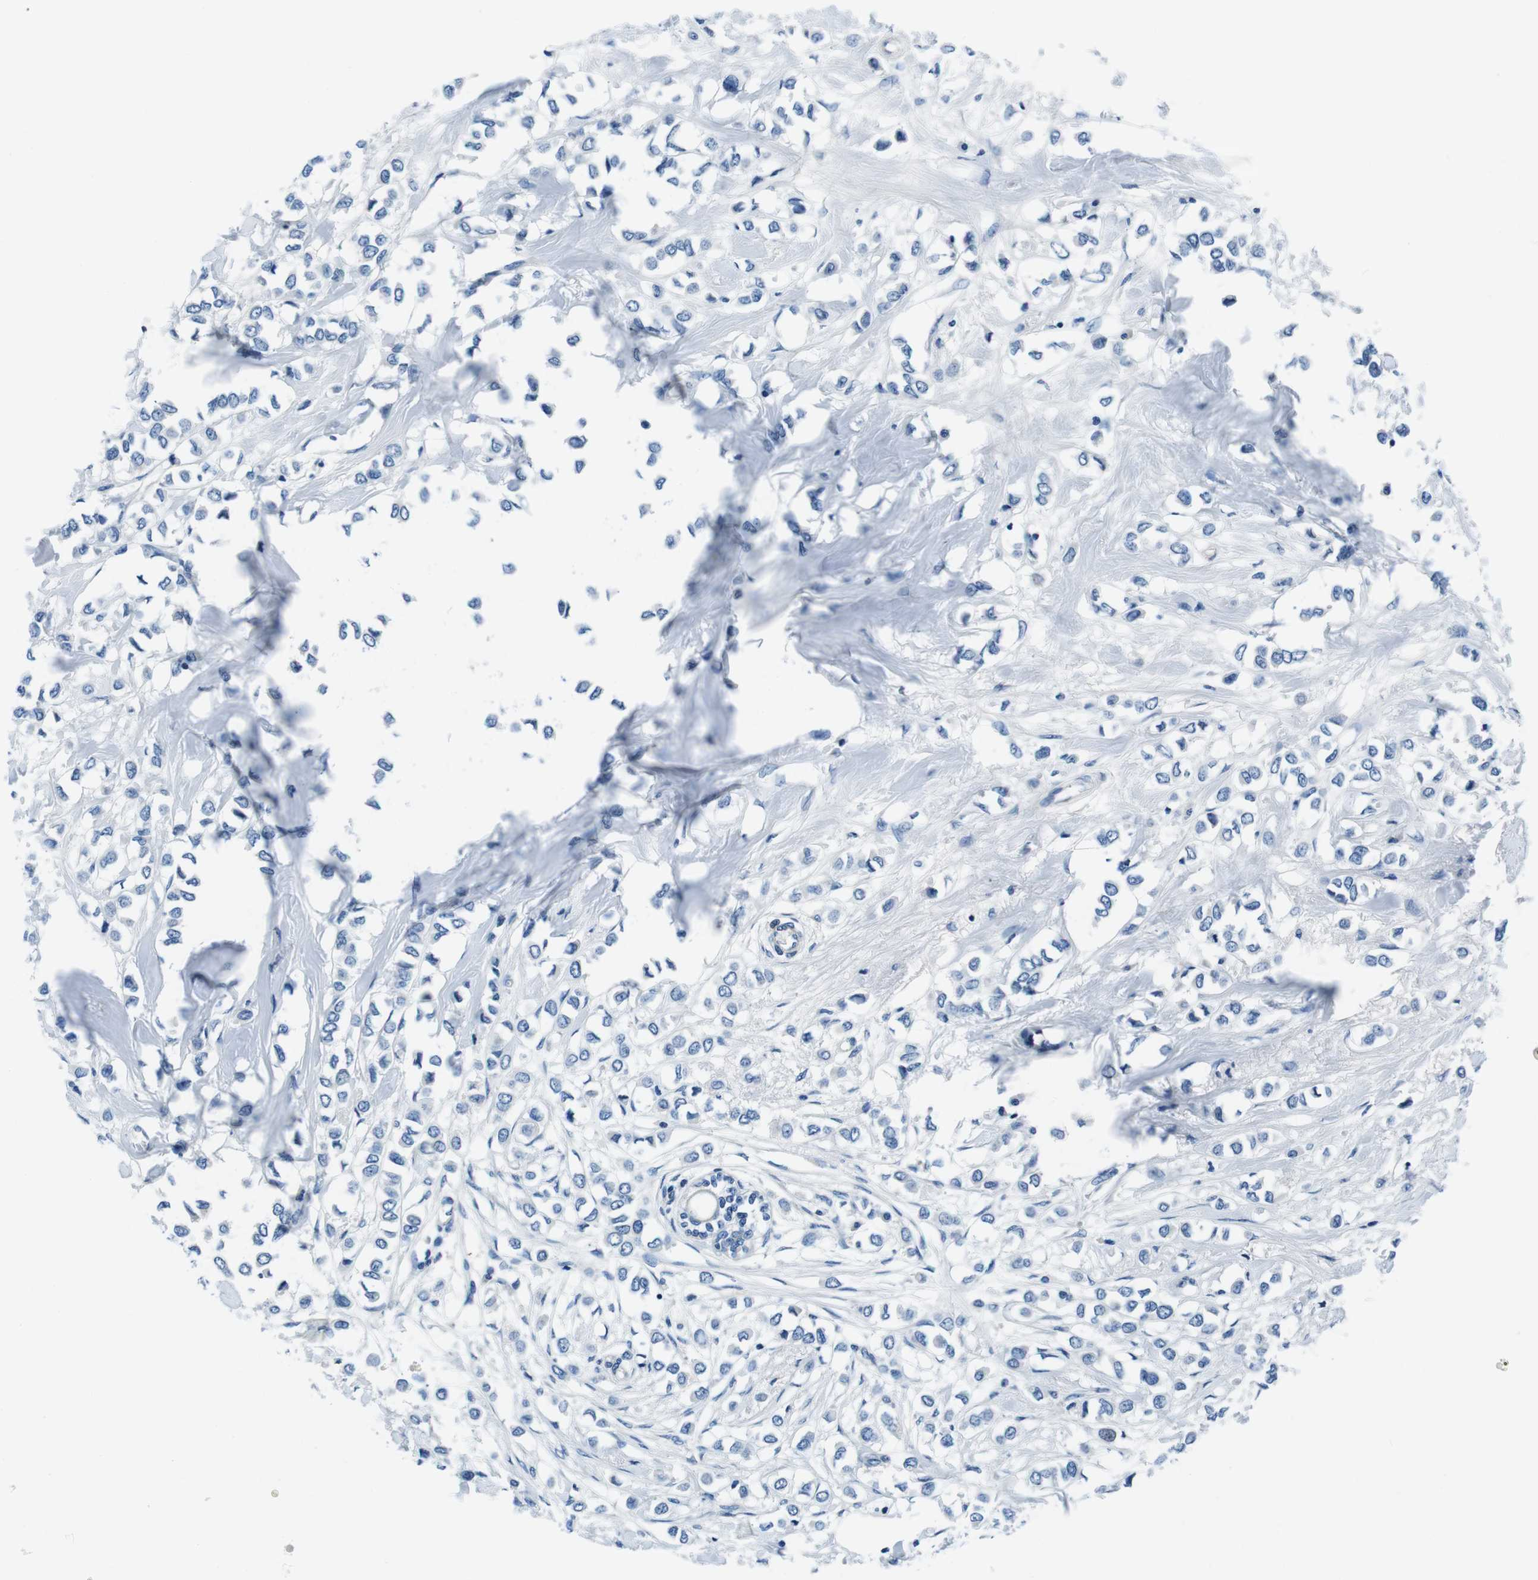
{"staining": {"intensity": "negative", "quantity": "none", "location": "none"}, "tissue": "breast cancer", "cell_type": "Tumor cells", "image_type": "cancer", "snomed": [{"axis": "morphology", "description": "Lobular carcinoma"}, {"axis": "topography", "description": "Breast"}], "caption": "Immunohistochemistry photomicrograph of neoplastic tissue: breast cancer (lobular carcinoma) stained with DAB (3,3'-diaminobenzidine) displays no significant protein expression in tumor cells.", "gene": "CASQ1", "patient": {"sex": "female", "age": 51}}